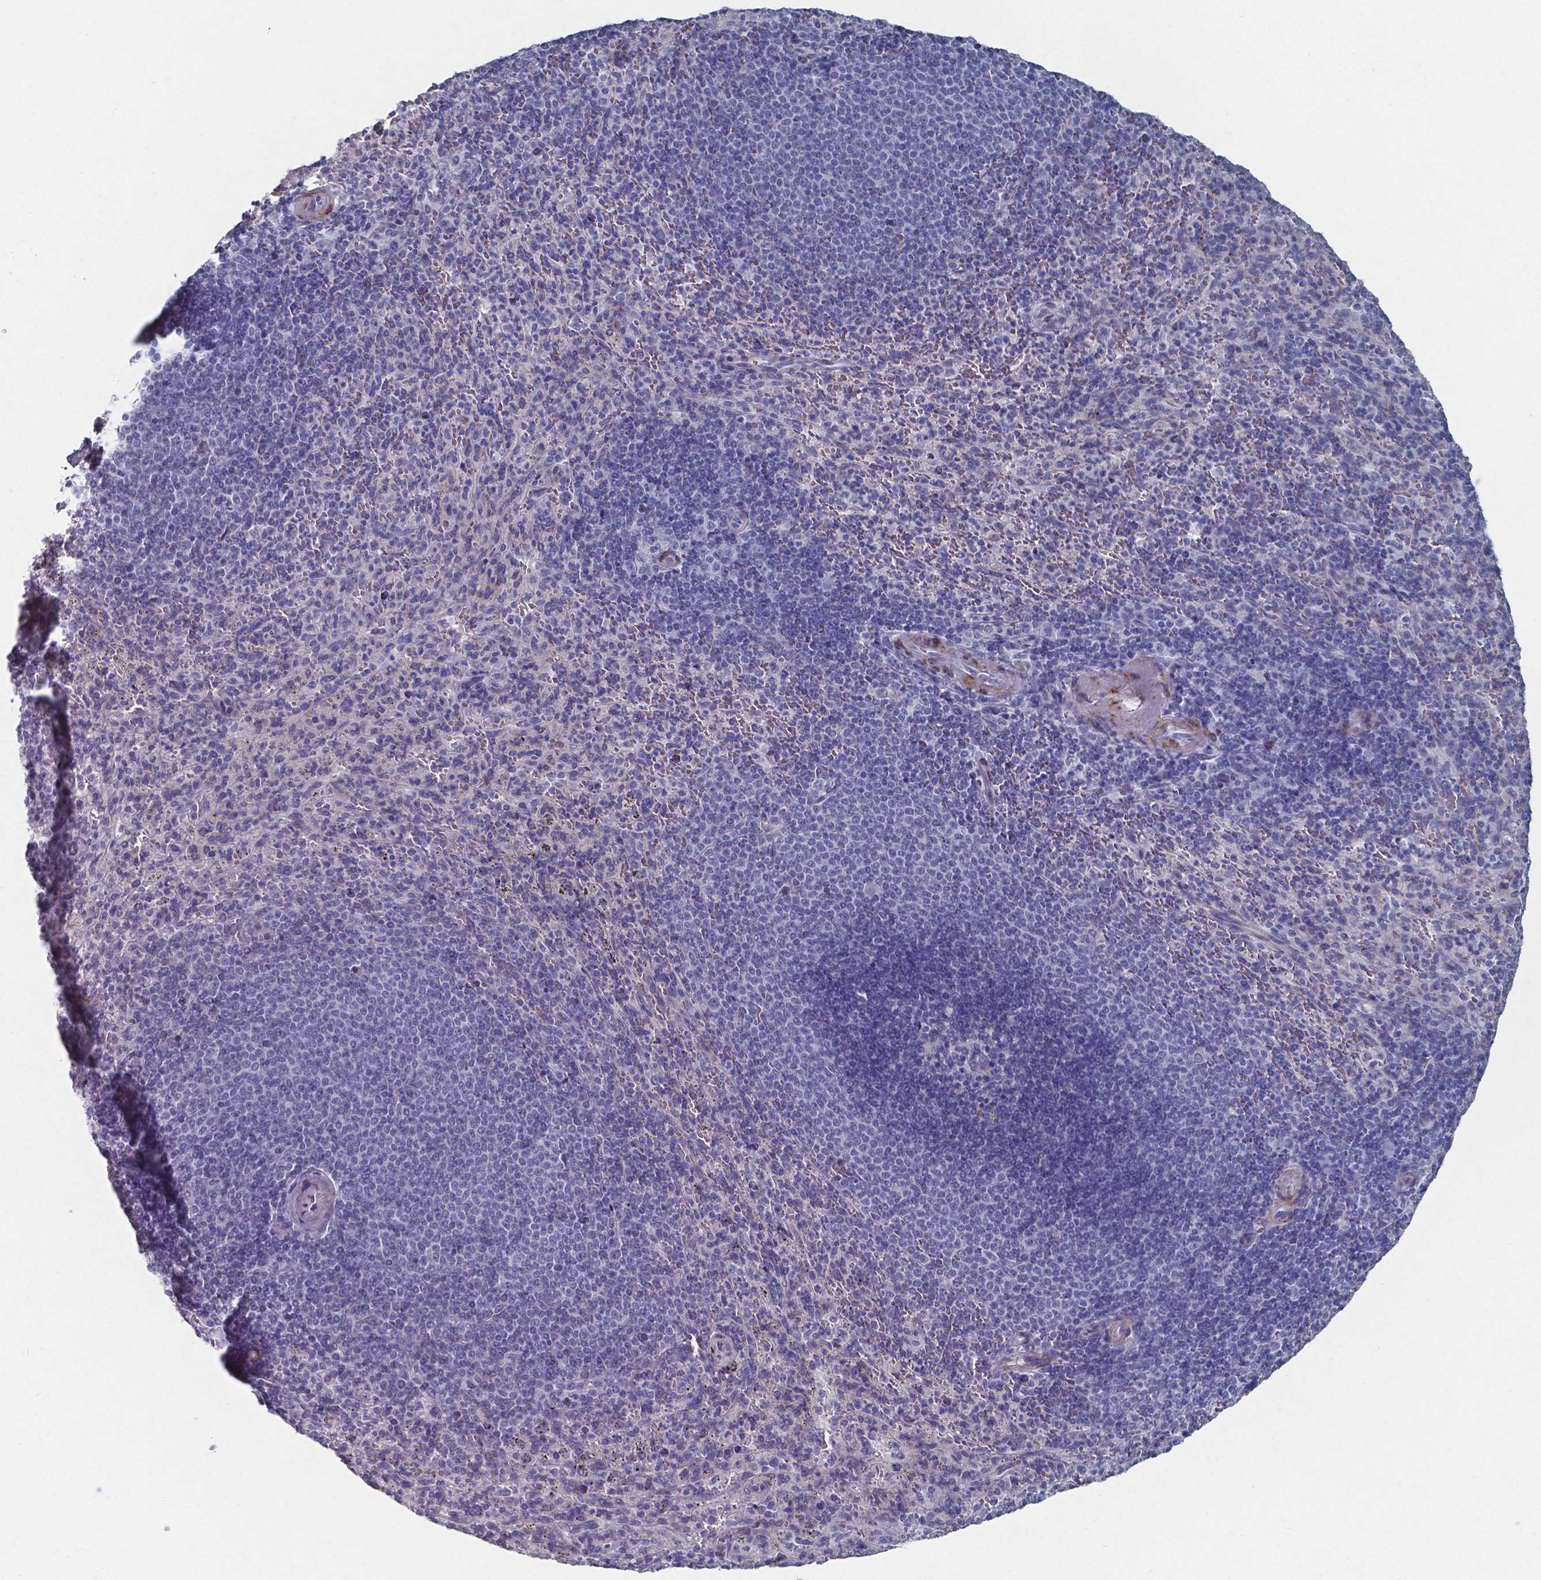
{"staining": {"intensity": "negative", "quantity": "none", "location": "none"}, "tissue": "spleen", "cell_type": "Cells in red pulp", "image_type": "normal", "snomed": [{"axis": "morphology", "description": "Normal tissue, NOS"}, {"axis": "topography", "description": "Spleen"}], "caption": "Normal spleen was stained to show a protein in brown. There is no significant expression in cells in red pulp. (Stains: DAB (3,3'-diaminobenzidine) immunohistochemistry with hematoxylin counter stain, Microscopy: brightfield microscopy at high magnification).", "gene": "PLA2R1", "patient": {"sex": "male", "age": 57}}